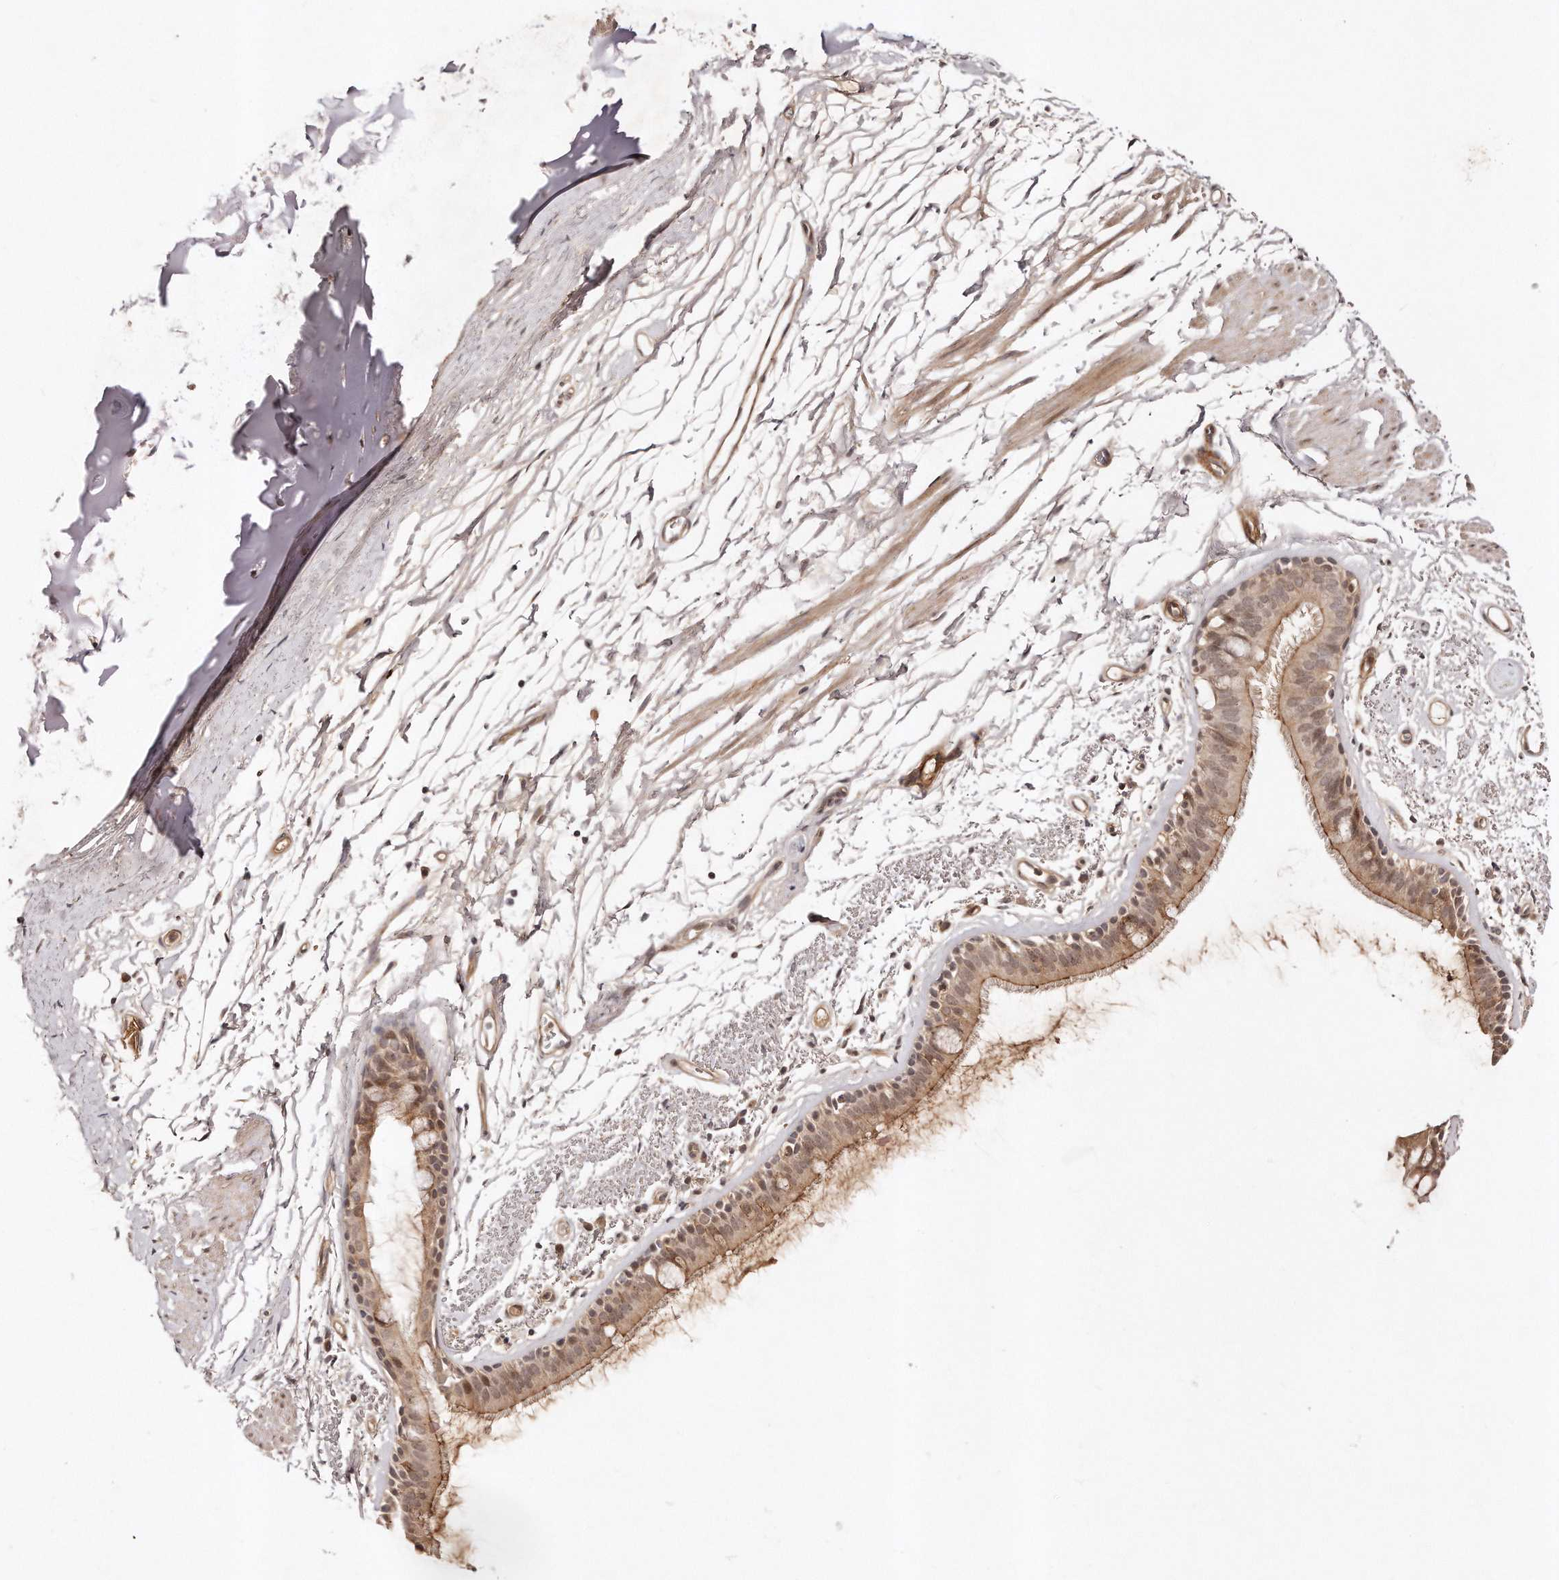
{"staining": {"intensity": "moderate", "quantity": ">75%", "location": "cytoplasmic/membranous,nuclear"}, "tissue": "bronchus", "cell_type": "Respiratory epithelial cells", "image_type": "normal", "snomed": [{"axis": "morphology", "description": "Normal tissue, NOS"}, {"axis": "topography", "description": "Lymph node"}, {"axis": "topography", "description": "Bronchus"}], "caption": "Respiratory epithelial cells exhibit medium levels of moderate cytoplasmic/membranous,nuclear expression in about >75% of cells in benign human bronchus. Nuclei are stained in blue.", "gene": "SOX4", "patient": {"sex": "female", "age": 70}}